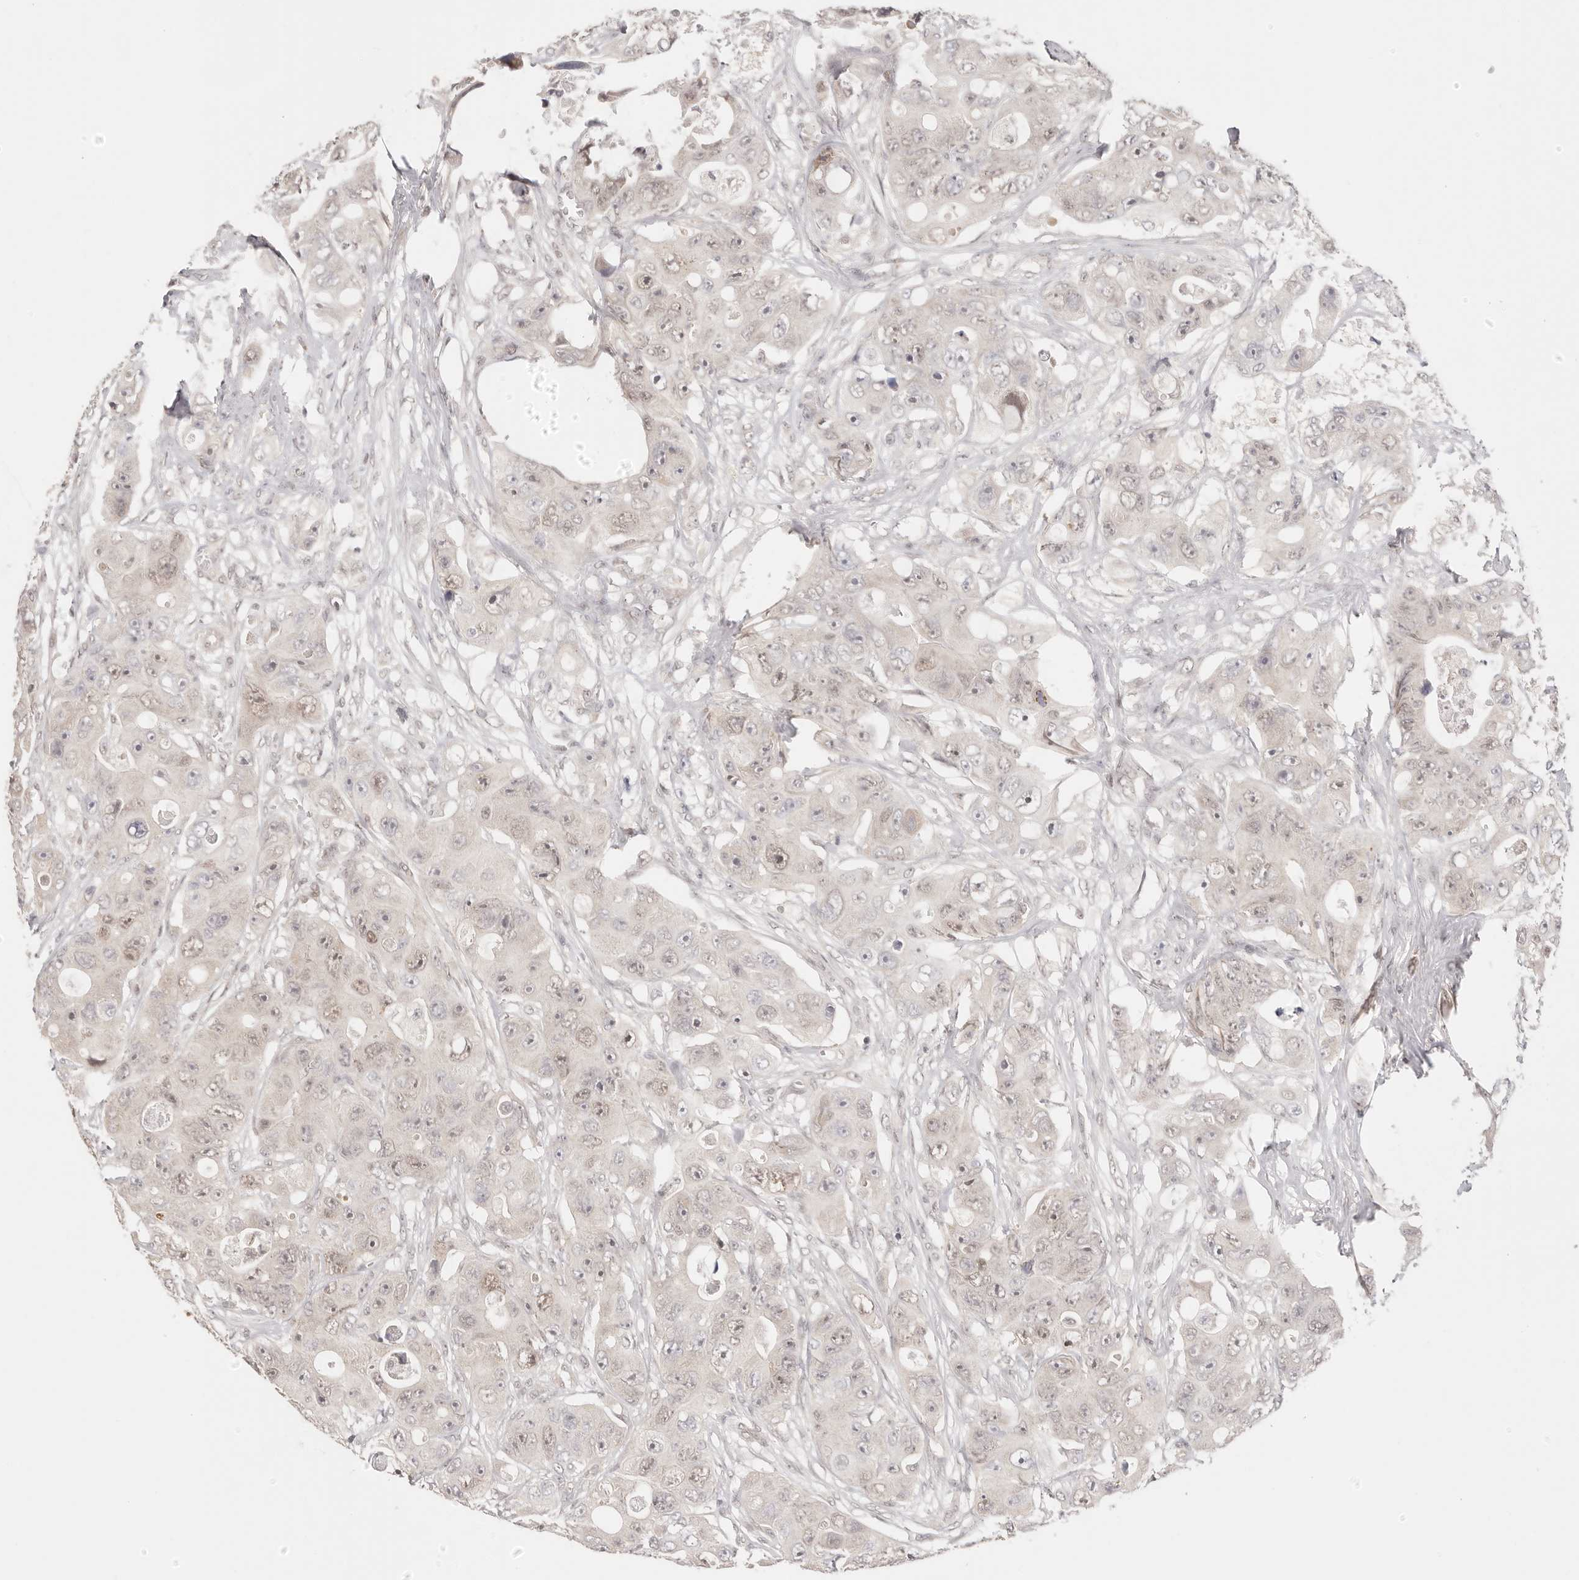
{"staining": {"intensity": "weak", "quantity": "25%-75%", "location": "nuclear"}, "tissue": "colorectal cancer", "cell_type": "Tumor cells", "image_type": "cancer", "snomed": [{"axis": "morphology", "description": "Adenocarcinoma, NOS"}, {"axis": "topography", "description": "Colon"}], "caption": "Colorectal cancer (adenocarcinoma) stained with a brown dye displays weak nuclear positive expression in about 25%-75% of tumor cells.", "gene": "RFC3", "patient": {"sex": "female", "age": 46}}